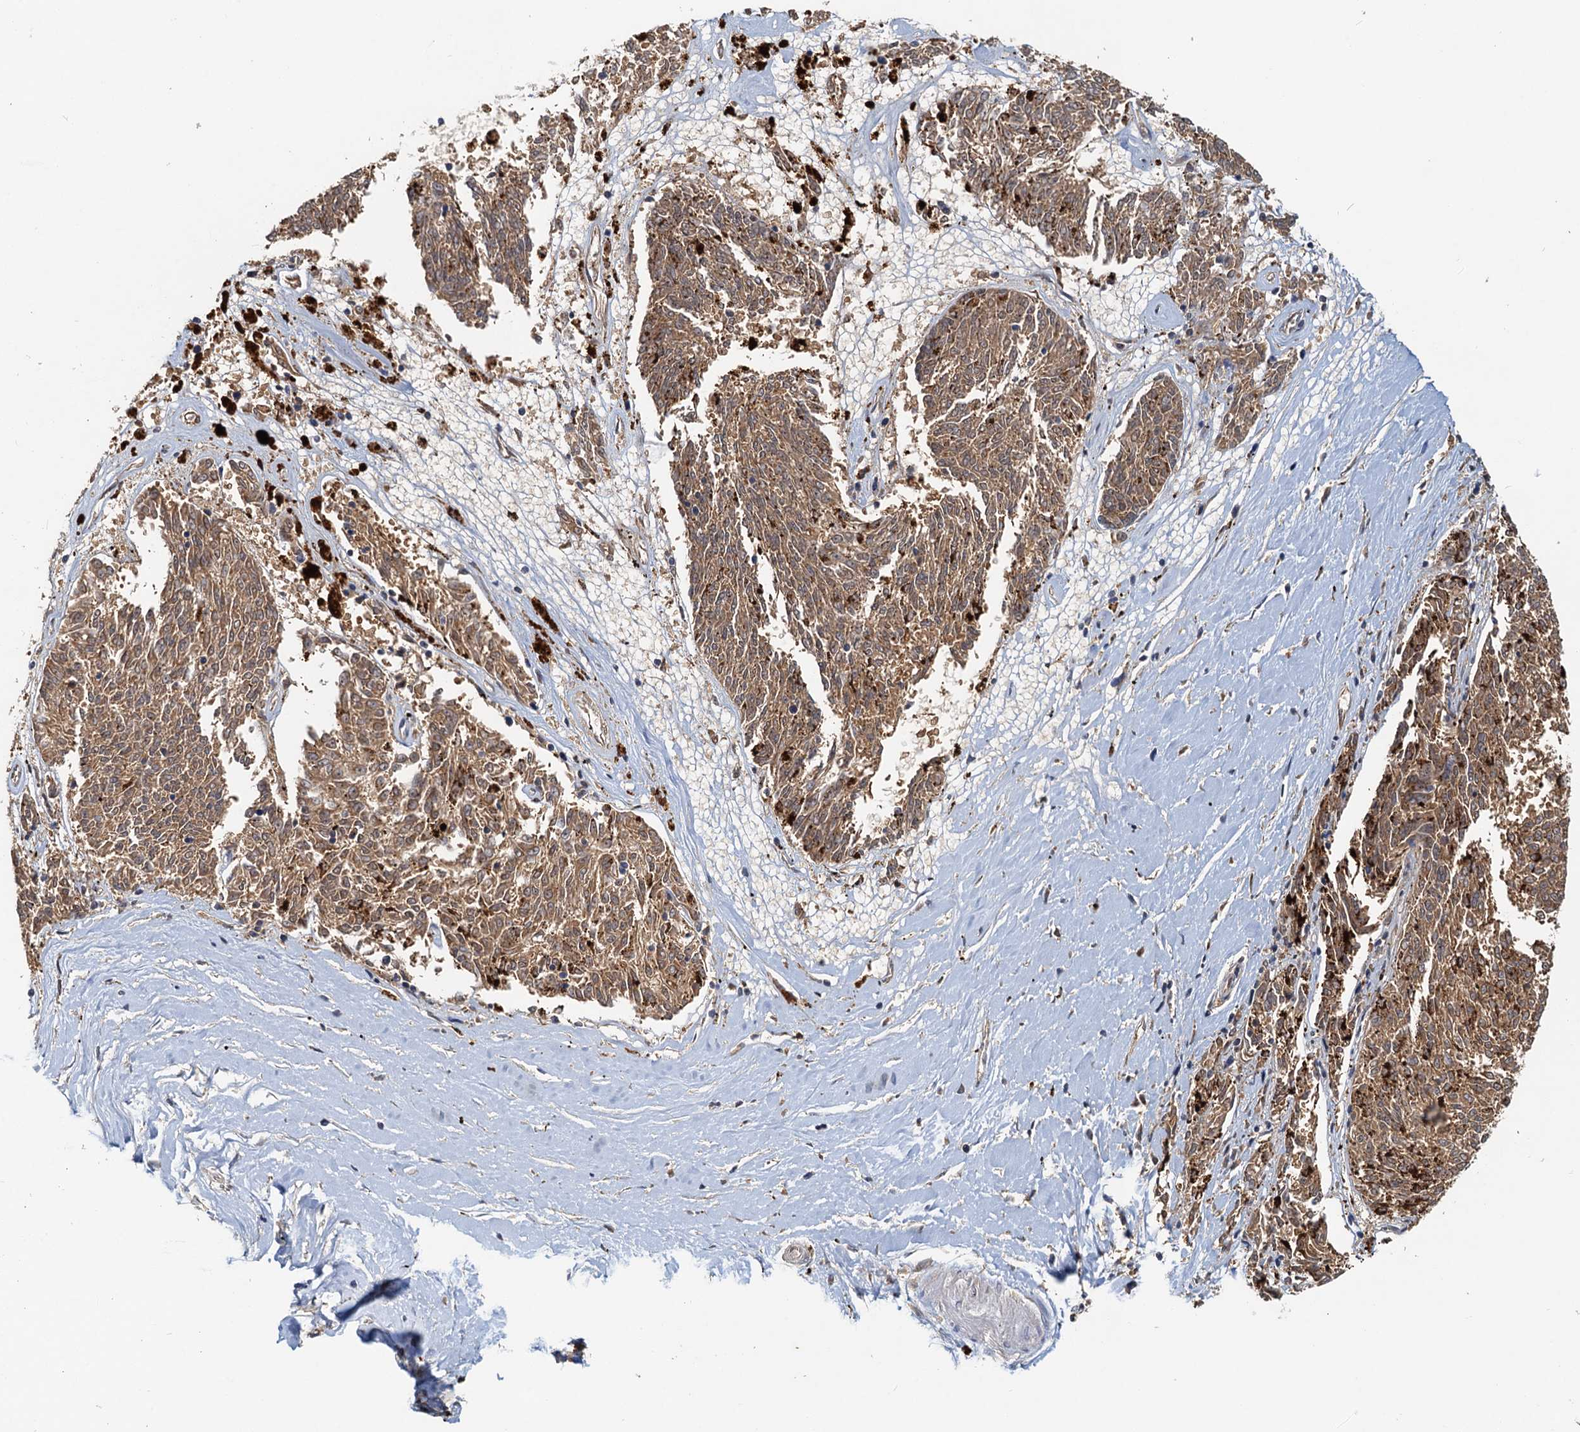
{"staining": {"intensity": "moderate", "quantity": ">75%", "location": "cytoplasmic/membranous"}, "tissue": "melanoma", "cell_type": "Tumor cells", "image_type": "cancer", "snomed": [{"axis": "morphology", "description": "Malignant melanoma, NOS"}, {"axis": "topography", "description": "Skin"}], "caption": "Human melanoma stained for a protein (brown) reveals moderate cytoplasmic/membranous positive expression in approximately >75% of tumor cells.", "gene": "TOLLIP", "patient": {"sex": "female", "age": 72}}